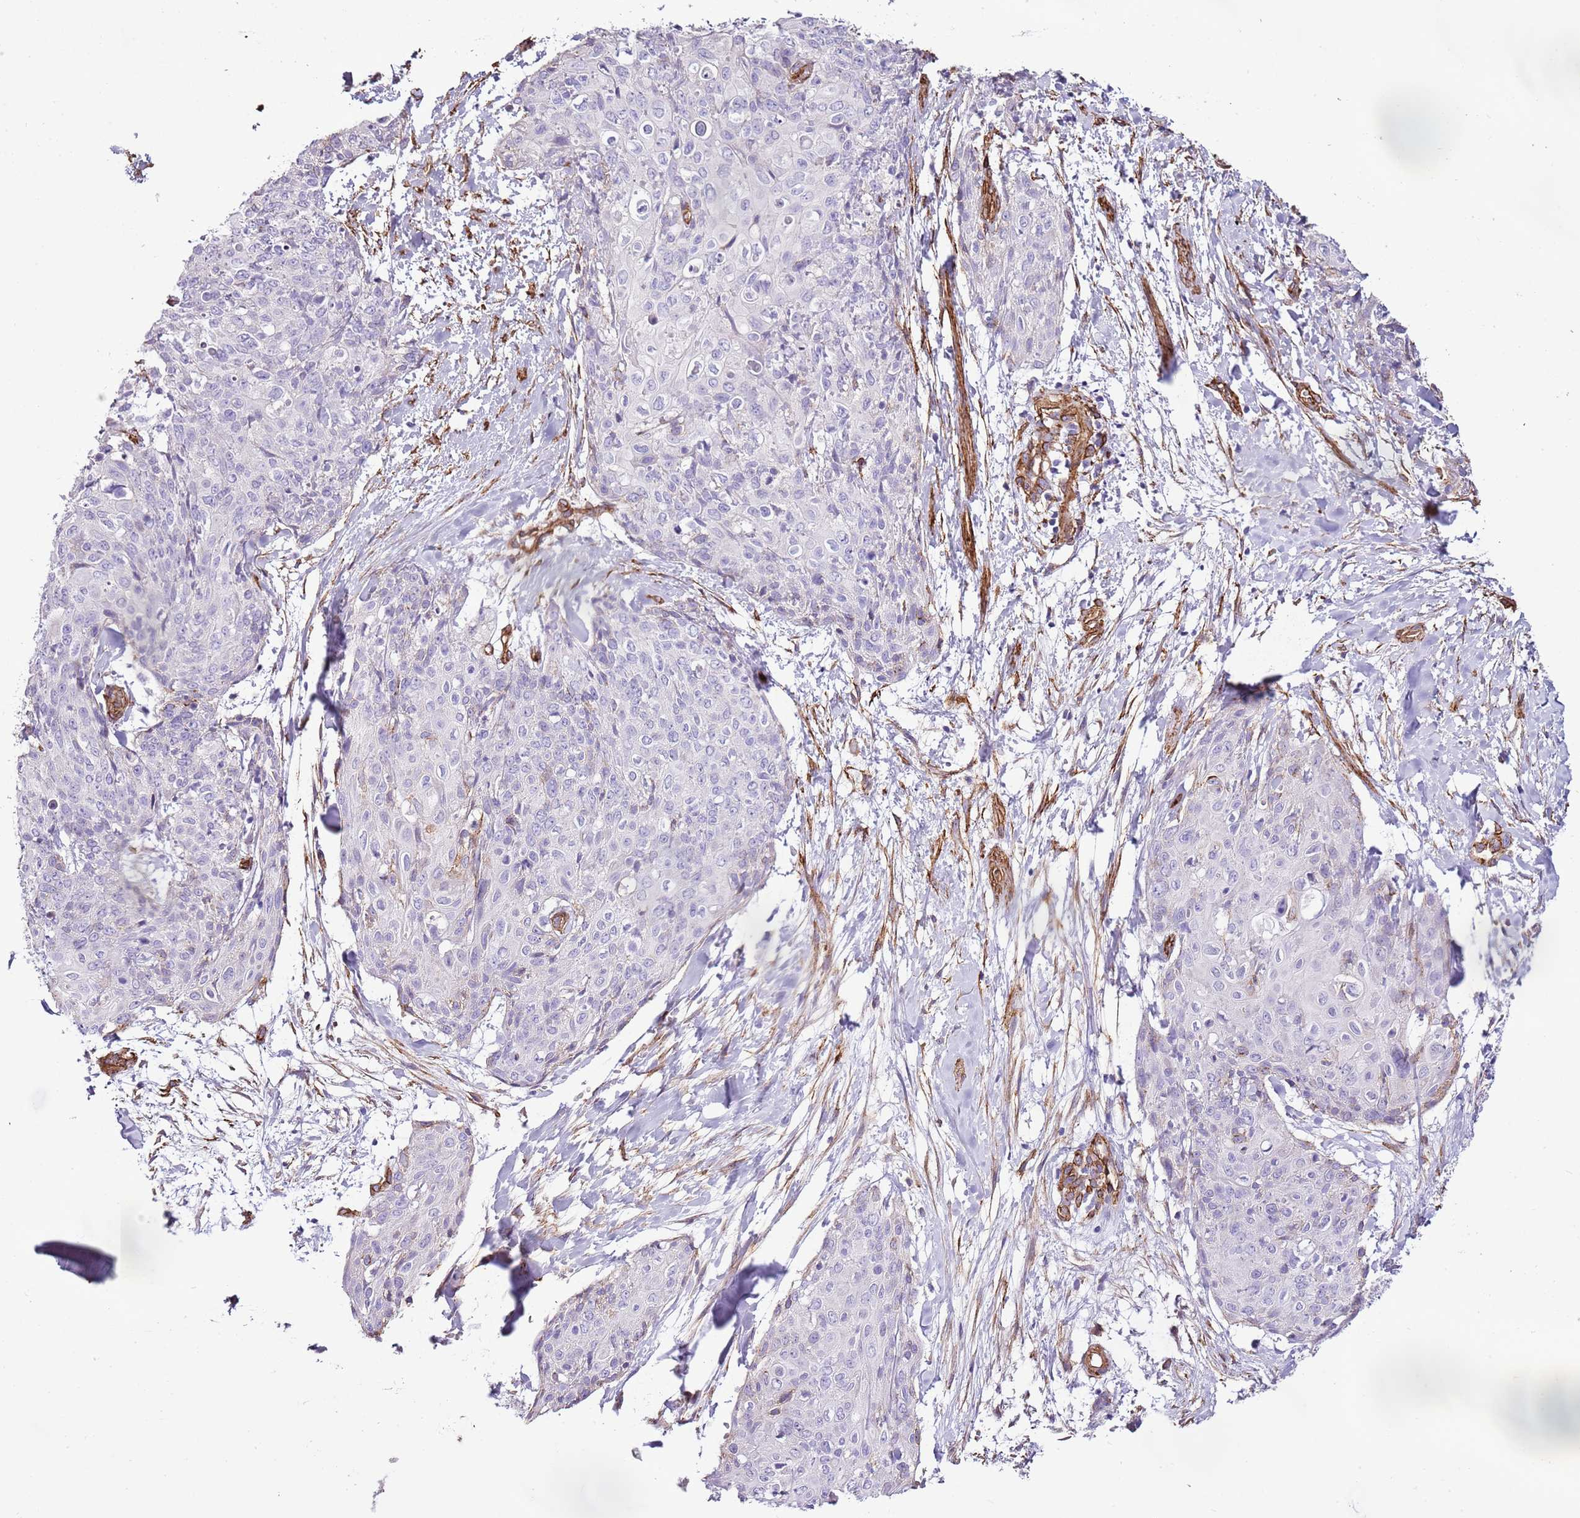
{"staining": {"intensity": "negative", "quantity": "none", "location": "none"}, "tissue": "skin cancer", "cell_type": "Tumor cells", "image_type": "cancer", "snomed": [{"axis": "morphology", "description": "Squamous cell carcinoma, NOS"}, {"axis": "topography", "description": "Skin"}, {"axis": "topography", "description": "Vulva"}], "caption": "Tumor cells are negative for brown protein staining in skin cancer. The staining is performed using DAB (3,3'-diaminobenzidine) brown chromogen with nuclei counter-stained in using hematoxylin.", "gene": "CTDSPL", "patient": {"sex": "female", "age": 85}}